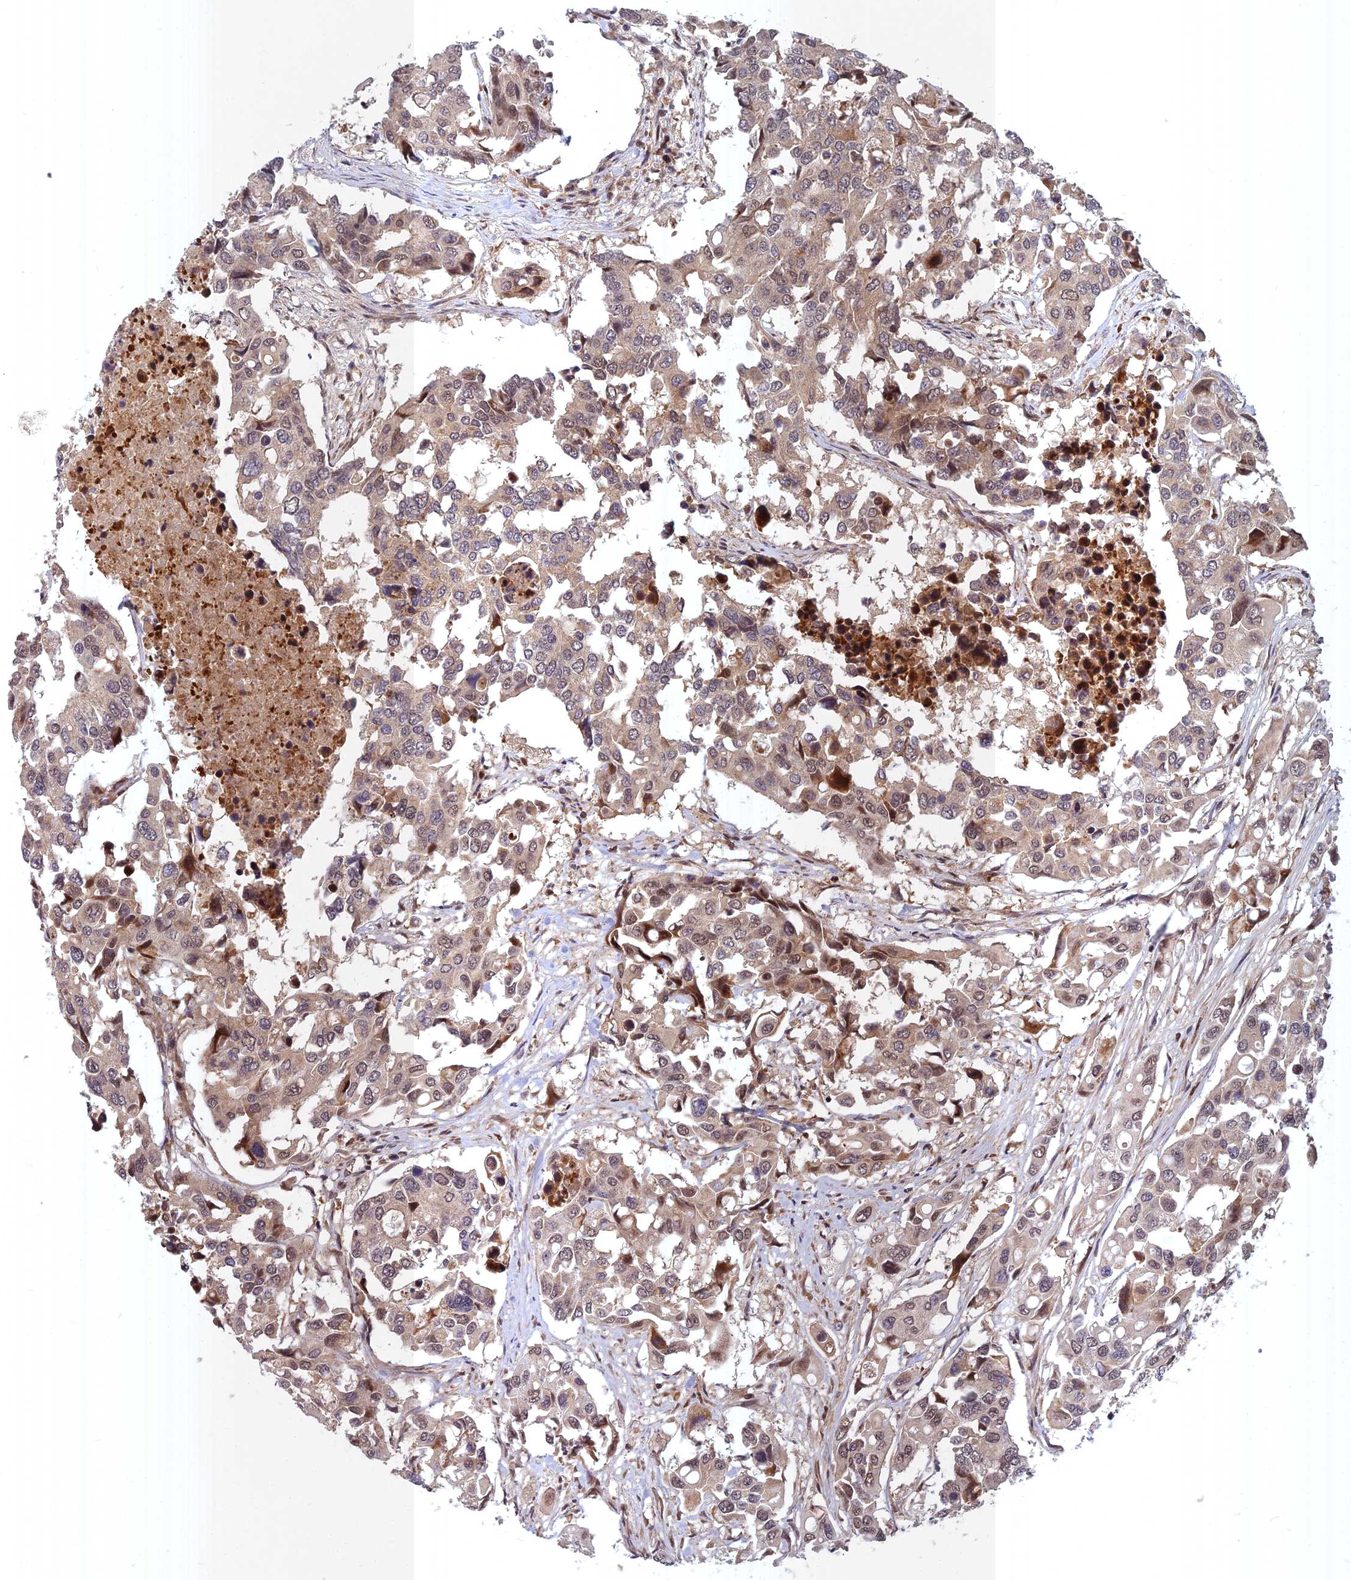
{"staining": {"intensity": "weak", "quantity": "25%-75%", "location": "cytoplasmic/membranous,nuclear"}, "tissue": "colorectal cancer", "cell_type": "Tumor cells", "image_type": "cancer", "snomed": [{"axis": "morphology", "description": "Adenocarcinoma, NOS"}, {"axis": "topography", "description": "Colon"}], "caption": "Immunohistochemistry (IHC) of human adenocarcinoma (colorectal) demonstrates low levels of weak cytoplasmic/membranous and nuclear positivity in approximately 25%-75% of tumor cells.", "gene": "COMMD2", "patient": {"sex": "male", "age": 77}}